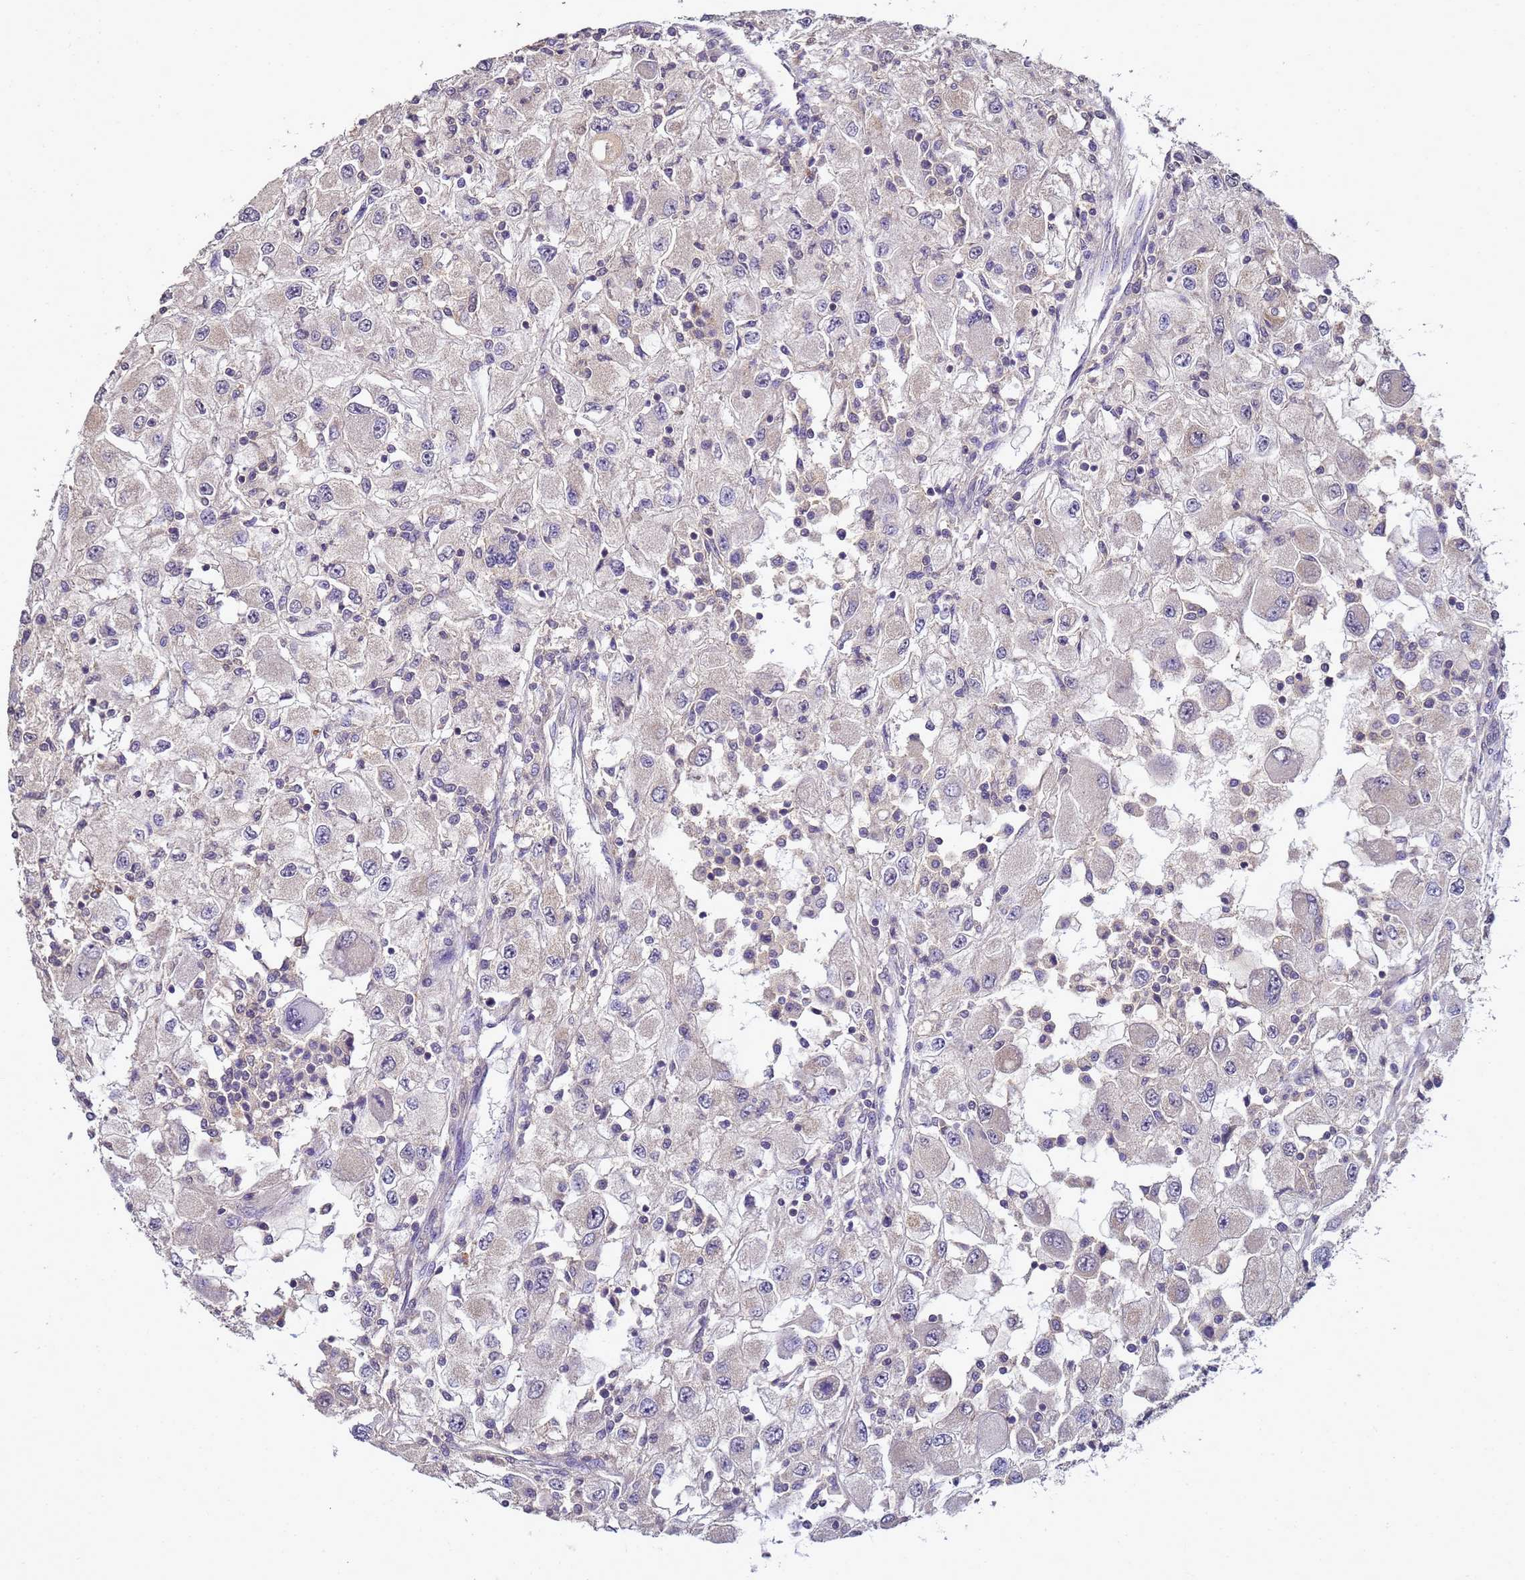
{"staining": {"intensity": "negative", "quantity": "none", "location": "none"}, "tissue": "renal cancer", "cell_type": "Tumor cells", "image_type": "cancer", "snomed": [{"axis": "morphology", "description": "Adenocarcinoma, NOS"}, {"axis": "topography", "description": "Kidney"}], "caption": "This is an immunohistochemistry photomicrograph of renal adenocarcinoma. There is no staining in tumor cells.", "gene": "ANKRD17", "patient": {"sex": "female", "age": 67}}